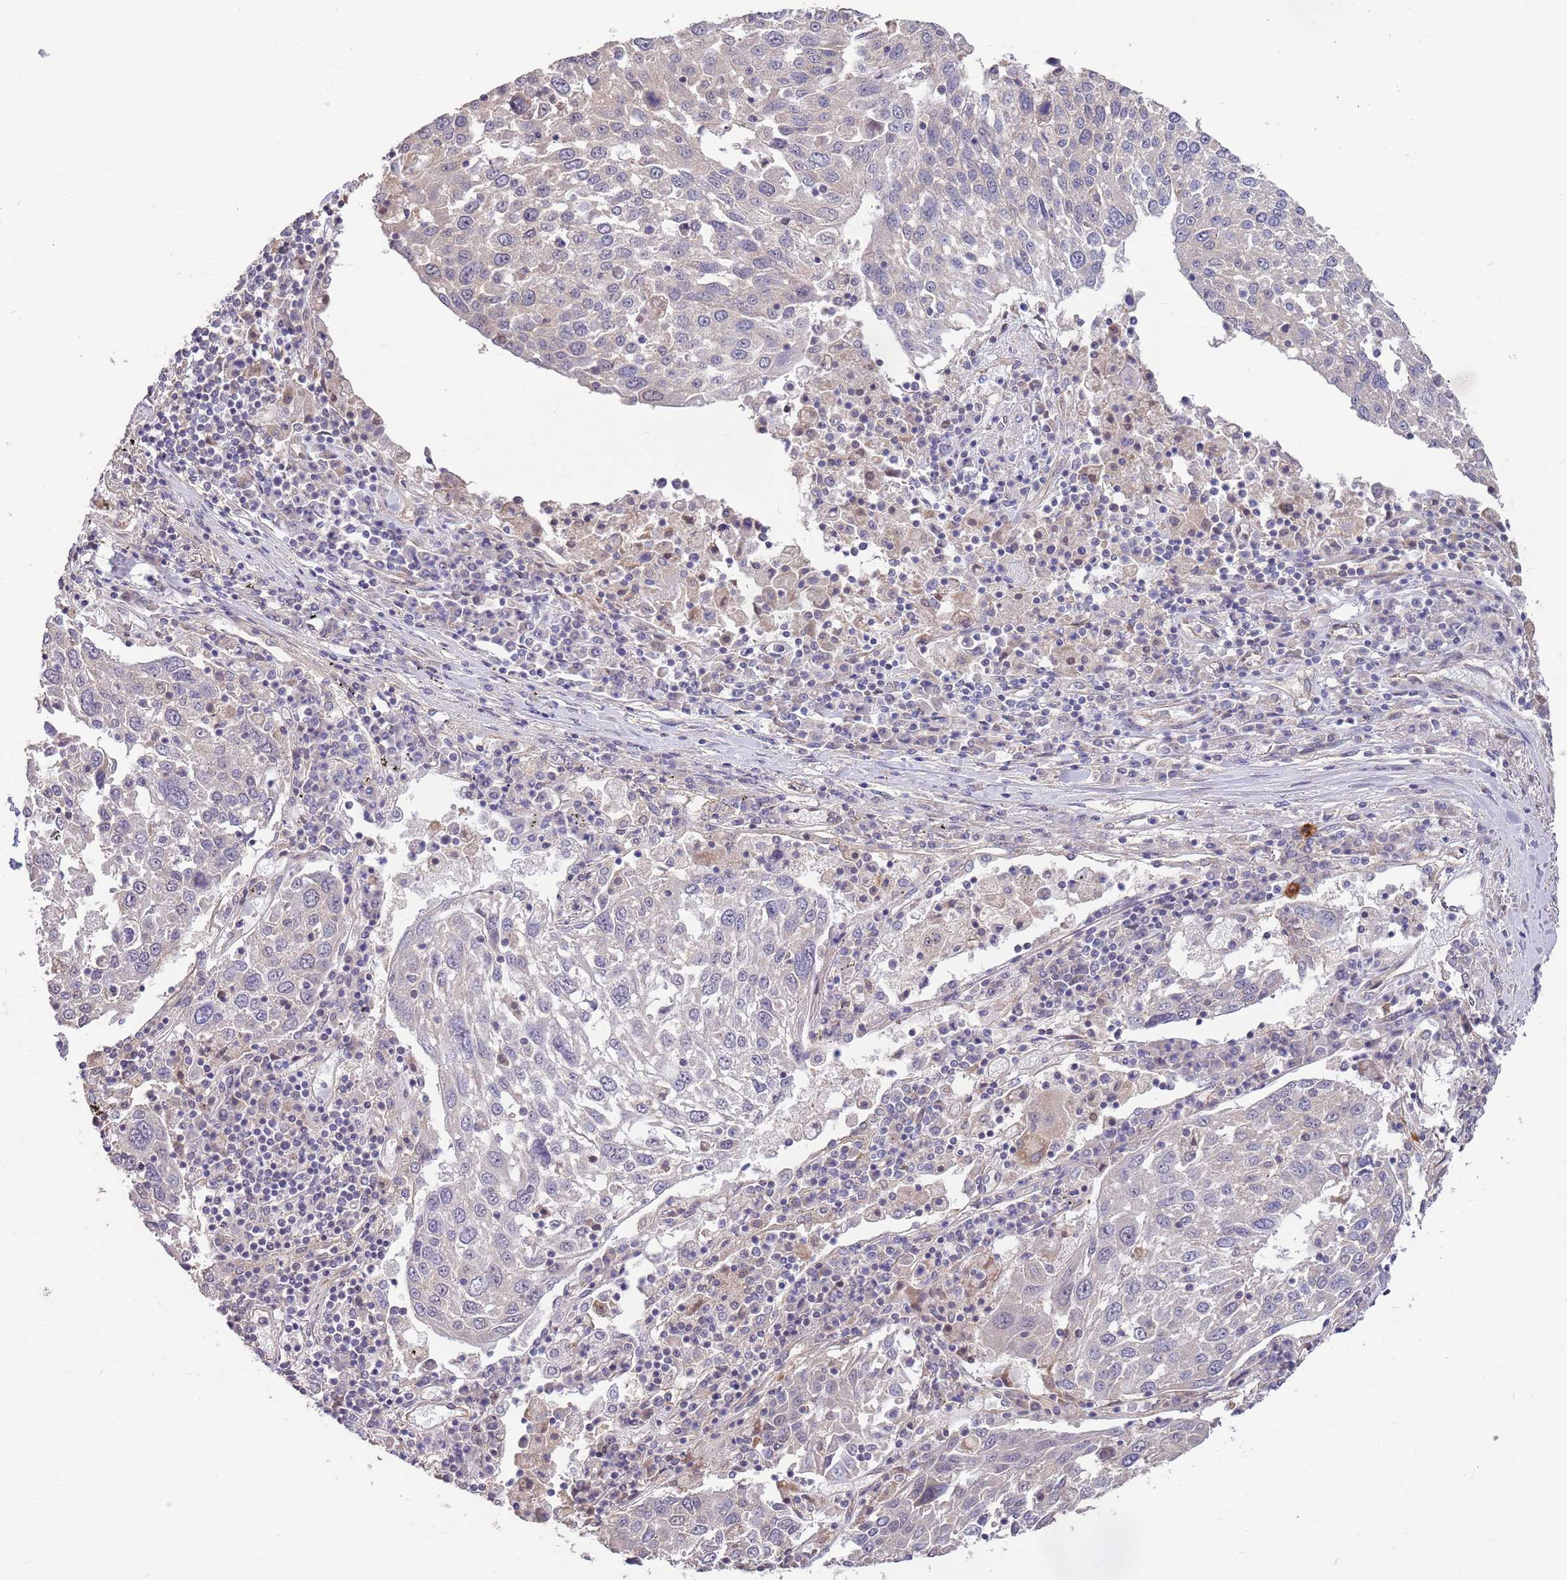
{"staining": {"intensity": "negative", "quantity": "none", "location": "none"}, "tissue": "lung cancer", "cell_type": "Tumor cells", "image_type": "cancer", "snomed": [{"axis": "morphology", "description": "Squamous cell carcinoma, NOS"}, {"axis": "topography", "description": "Lung"}], "caption": "Protein analysis of squamous cell carcinoma (lung) shows no significant expression in tumor cells. The staining was performed using DAB to visualize the protein expression in brown, while the nuclei were stained in blue with hematoxylin (Magnification: 20x).", "gene": "MARVELD2", "patient": {"sex": "male", "age": 65}}